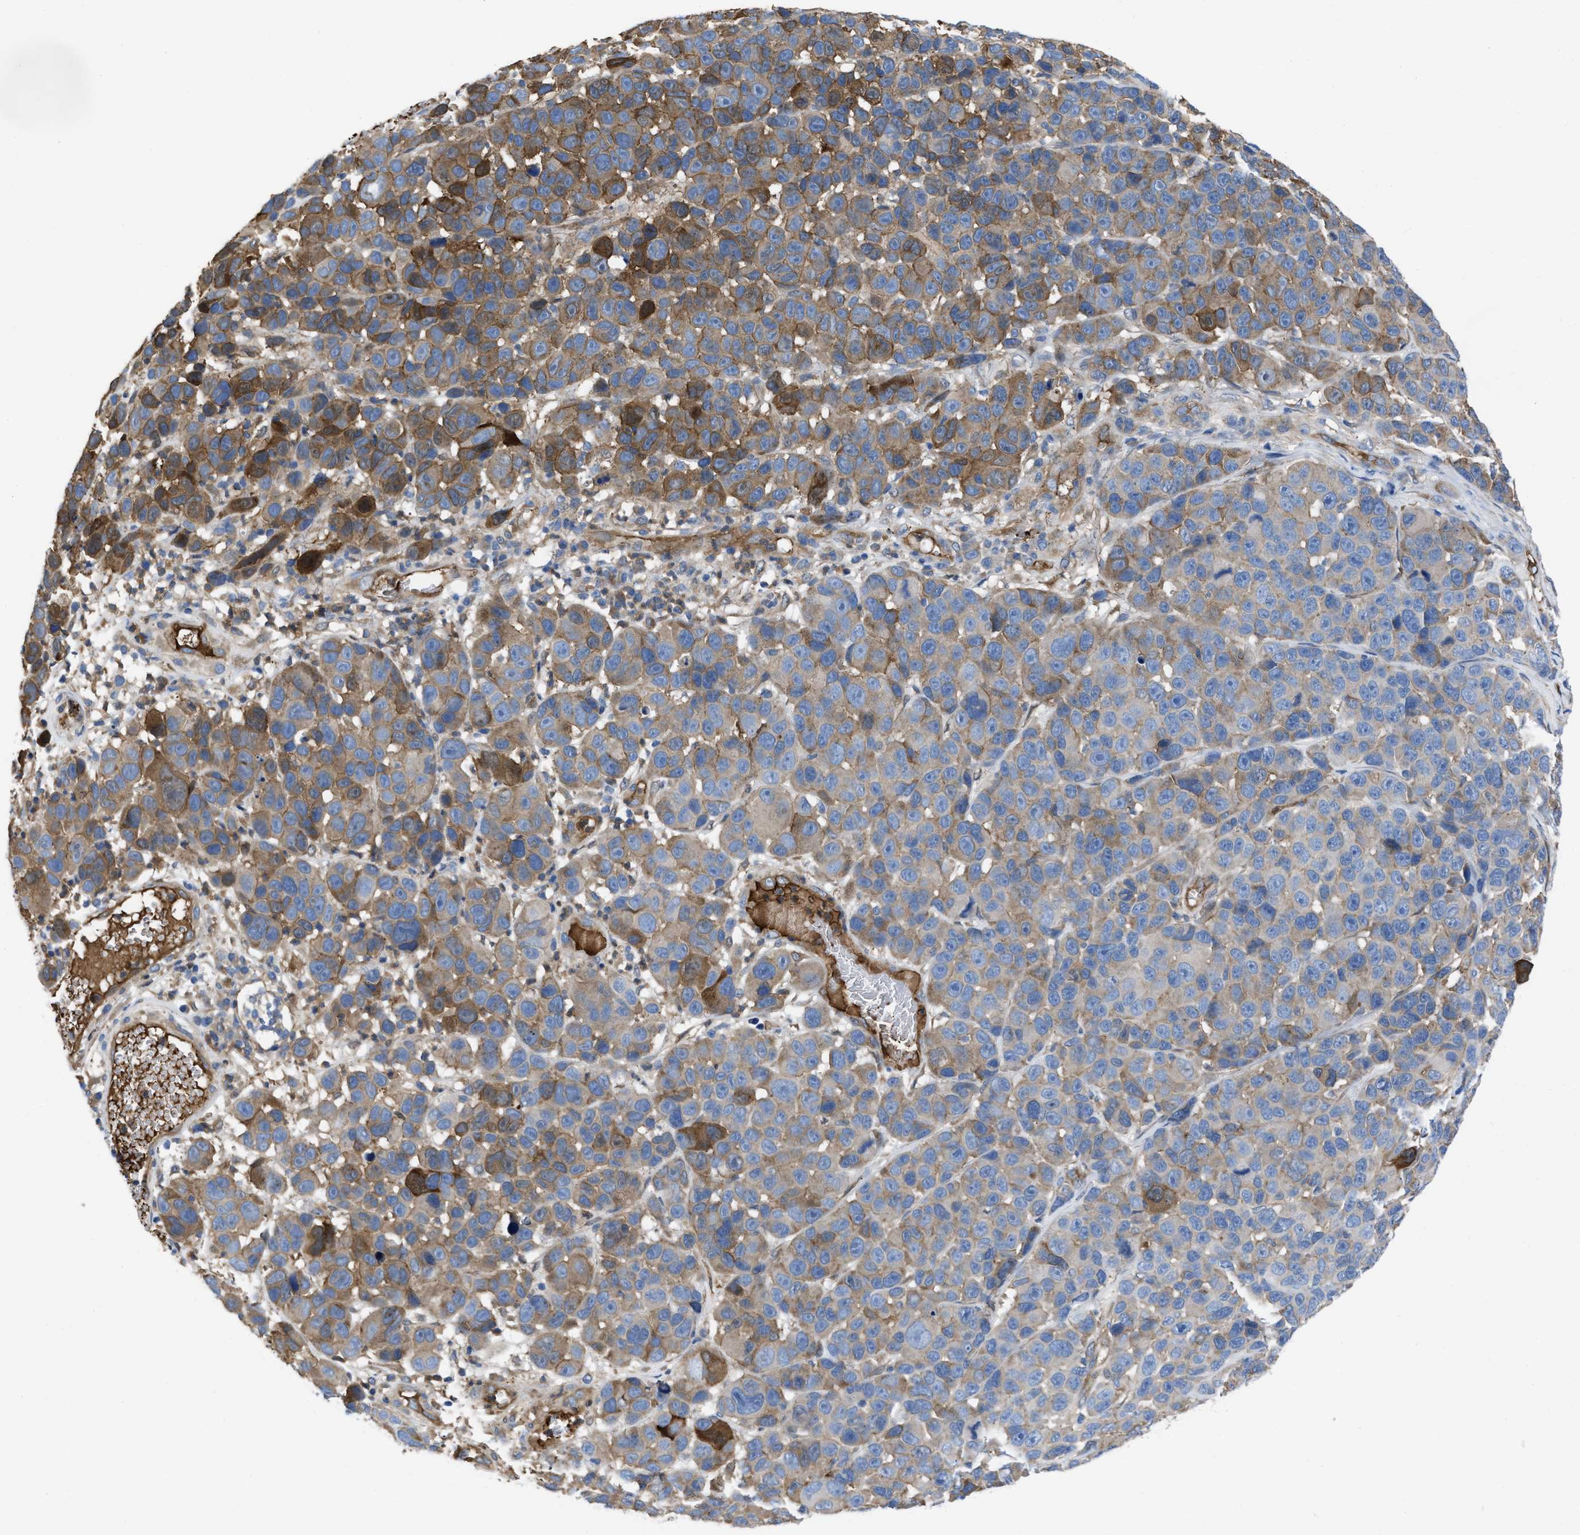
{"staining": {"intensity": "moderate", "quantity": "25%-75%", "location": "cytoplasmic/membranous"}, "tissue": "melanoma", "cell_type": "Tumor cells", "image_type": "cancer", "snomed": [{"axis": "morphology", "description": "Malignant melanoma, NOS"}, {"axis": "topography", "description": "Skin"}], "caption": "DAB (3,3'-diaminobenzidine) immunohistochemical staining of malignant melanoma demonstrates moderate cytoplasmic/membranous protein expression in about 25%-75% of tumor cells.", "gene": "TRIOBP", "patient": {"sex": "male", "age": 53}}